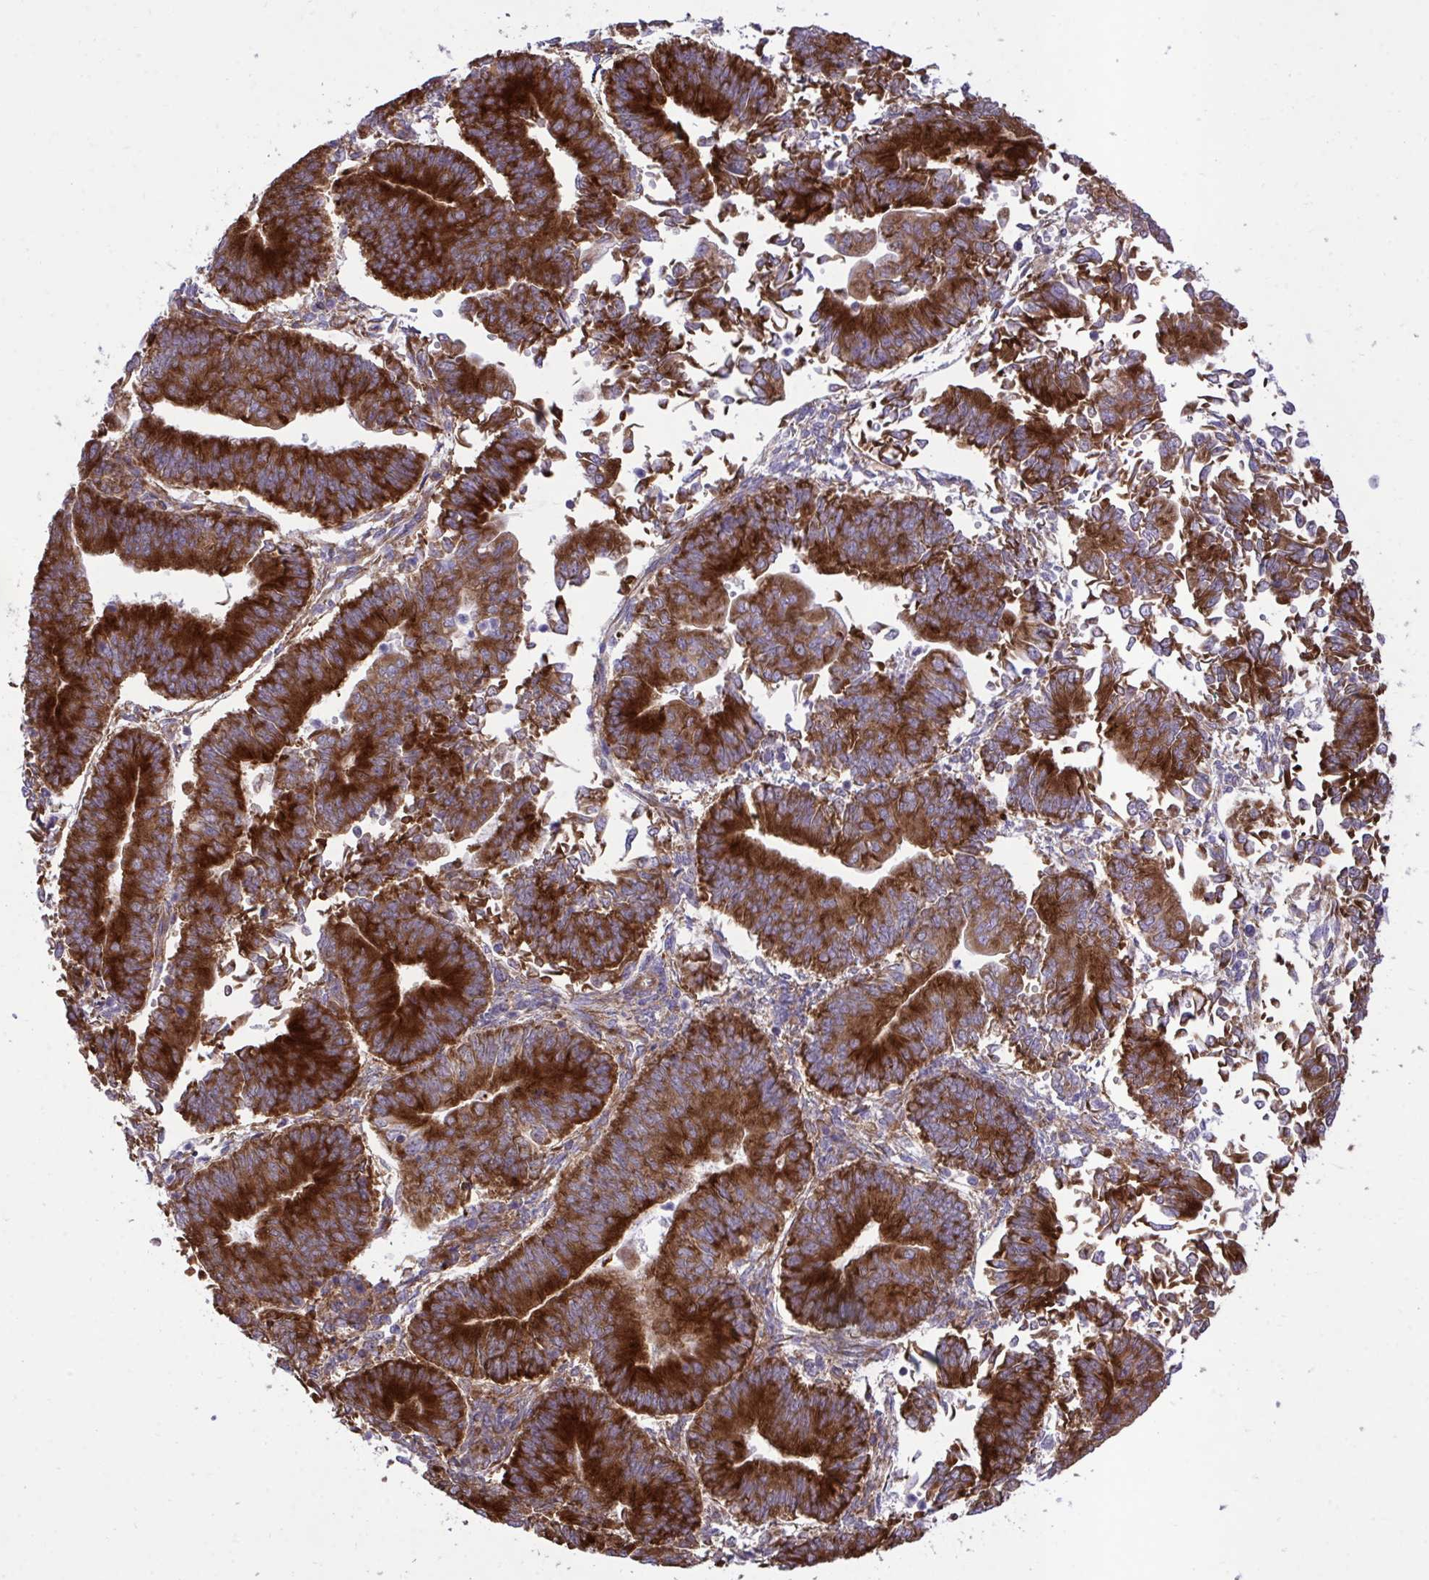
{"staining": {"intensity": "strong", "quantity": ">75%", "location": "cytoplasmic/membranous"}, "tissue": "endometrial cancer", "cell_type": "Tumor cells", "image_type": "cancer", "snomed": [{"axis": "morphology", "description": "Adenocarcinoma, NOS"}, {"axis": "topography", "description": "Endometrium"}], "caption": "Immunohistochemical staining of endometrial cancer reveals high levels of strong cytoplasmic/membranous protein staining in approximately >75% of tumor cells.", "gene": "RPS15", "patient": {"sex": "female", "age": 65}}